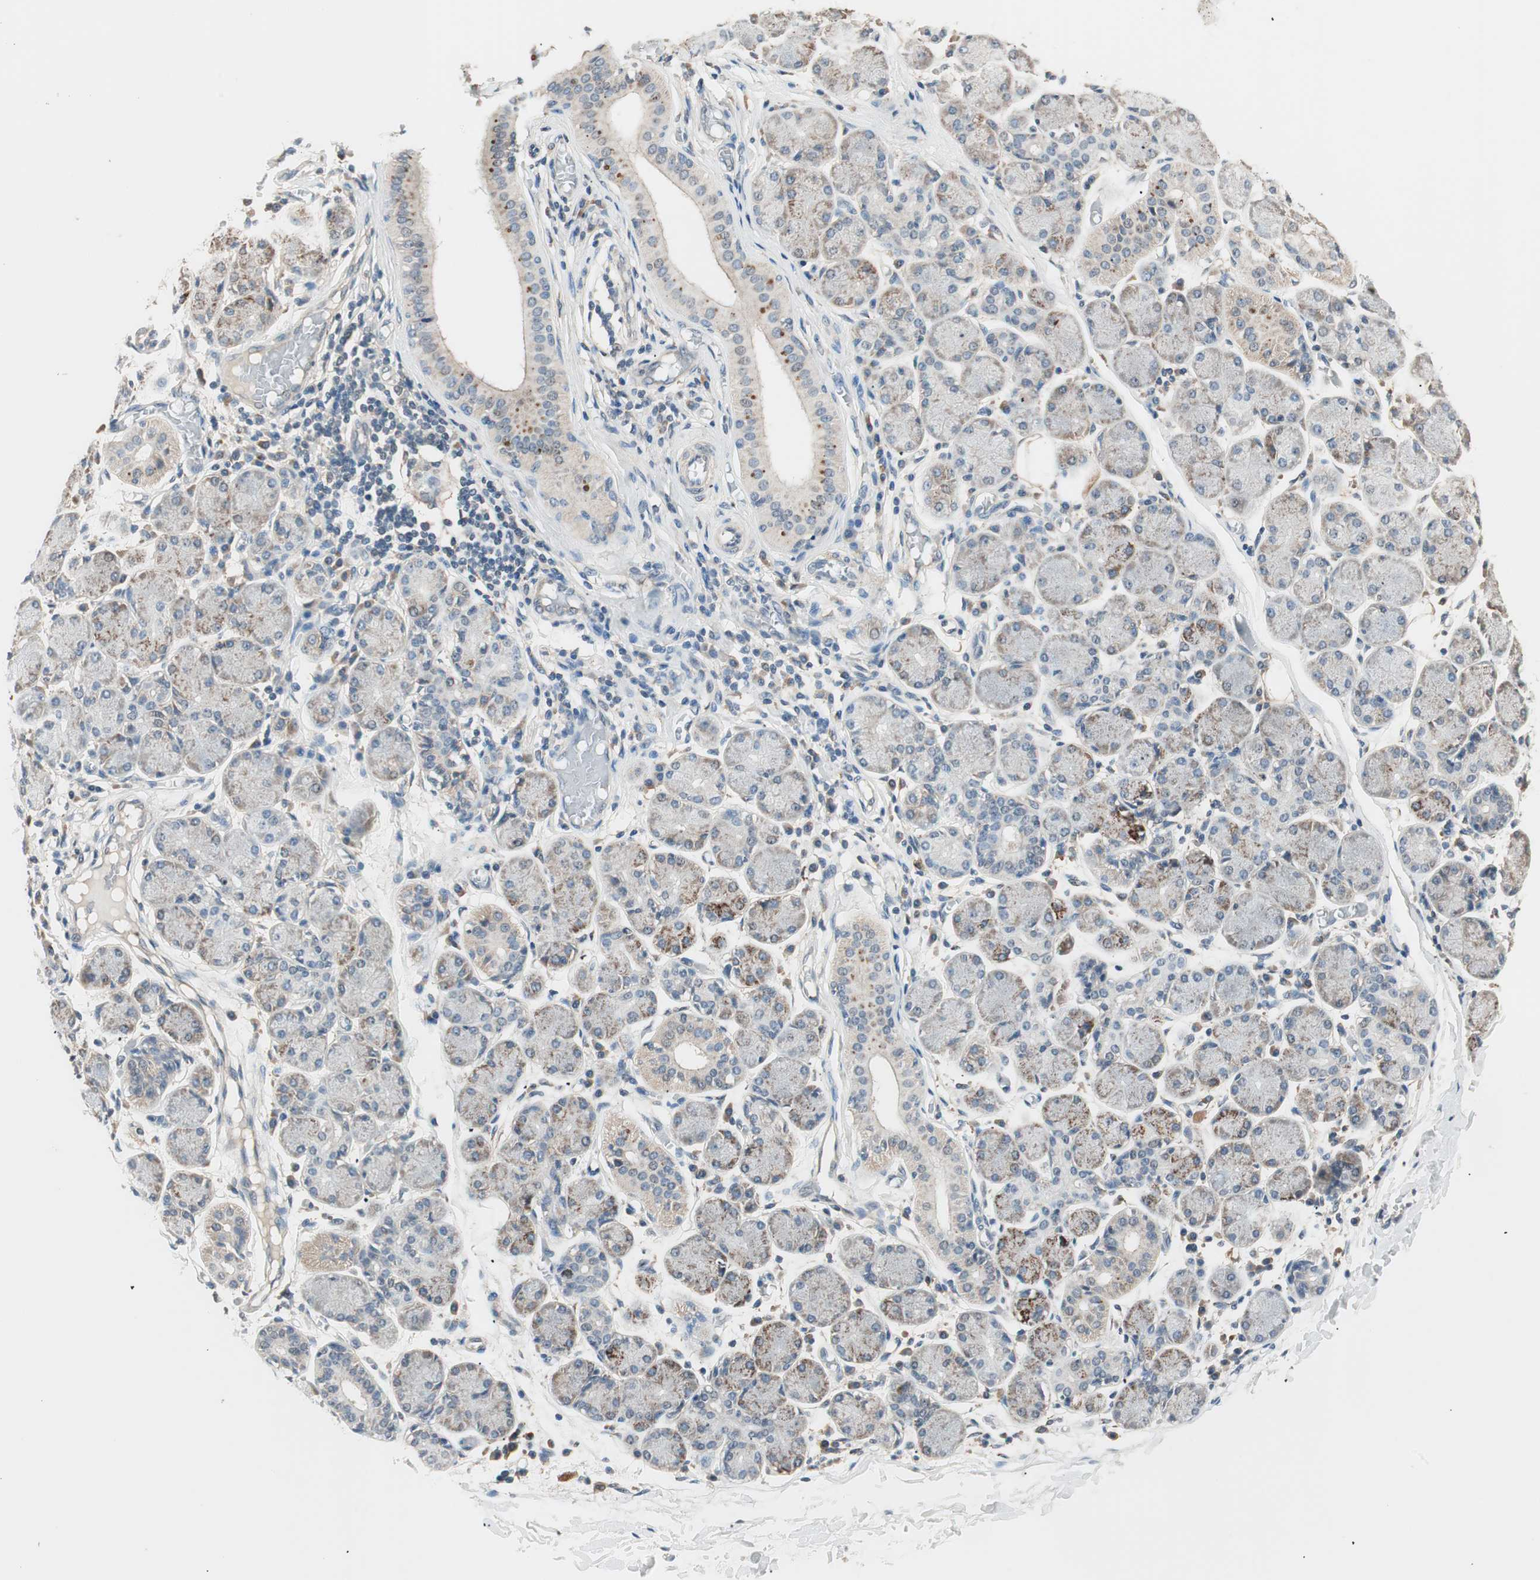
{"staining": {"intensity": "weak", "quantity": "25%-75%", "location": "cytoplasmic/membranous"}, "tissue": "salivary gland", "cell_type": "Glandular cells", "image_type": "normal", "snomed": [{"axis": "morphology", "description": "Normal tissue, NOS"}, {"axis": "topography", "description": "Salivary gland"}], "caption": "A brown stain shows weak cytoplasmic/membranous staining of a protein in glandular cells of normal salivary gland.", "gene": "NFRKB", "patient": {"sex": "female", "age": 24}}